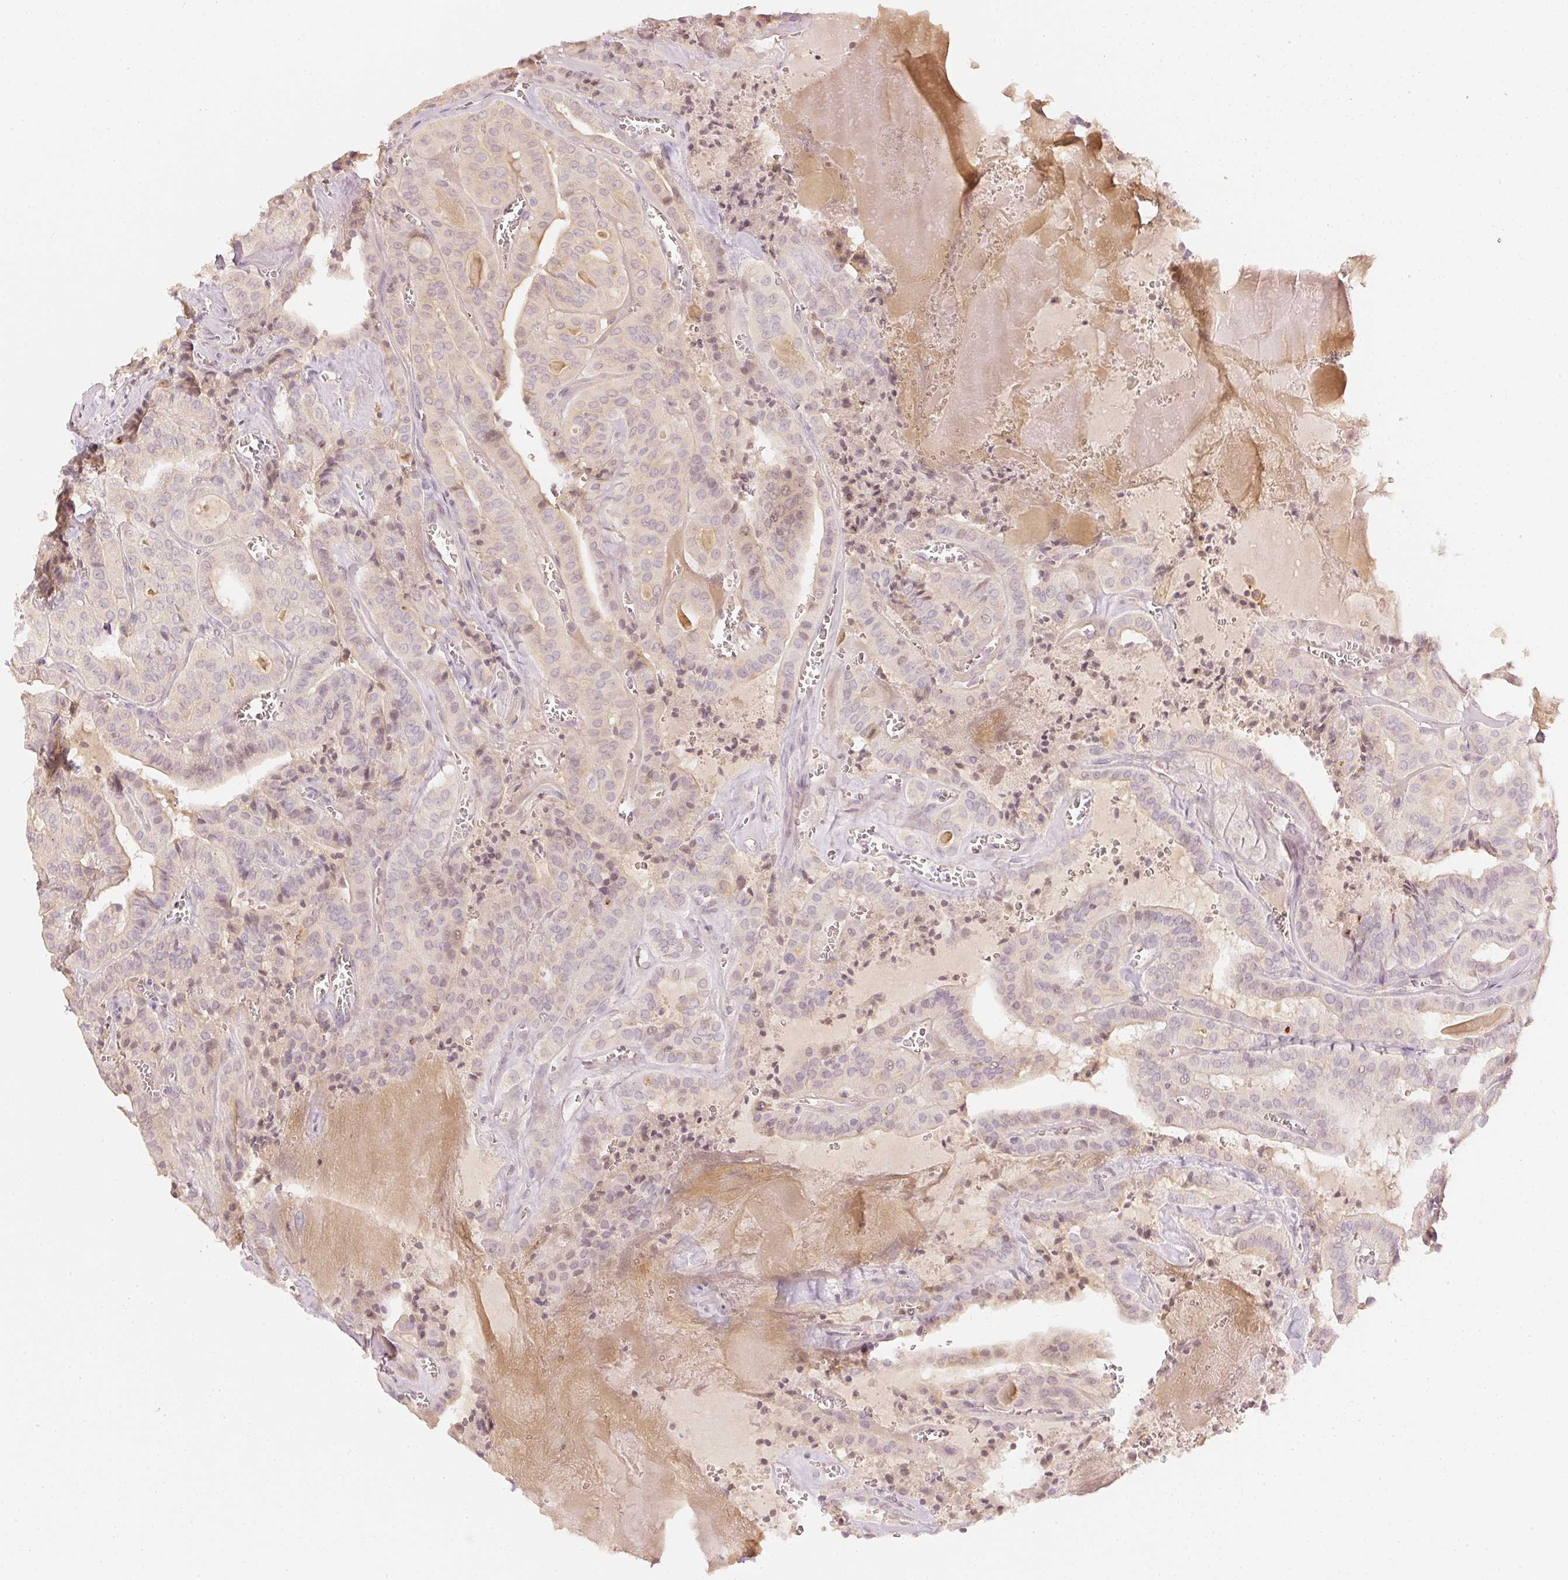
{"staining": {"intensity": "weak", "quantity": "<25%", "location": "cytoplasmic/membranous,nuclear"}, "tissue": "thyroid cancer", "cell_type": "Tumor cells", "image_type": "cancer", "snomed": [{"axis": "morphology", "description": "Papillary adenocarcinoma, NOS"}, {"axis": "topography", "description": "Thyroid gland"}], "caption": "Protein analysis of thyroid cancer exhibits no significant expression in tumor cells.", "gene": "GZMA", "patient": {"sex": "male", "age": 52}}